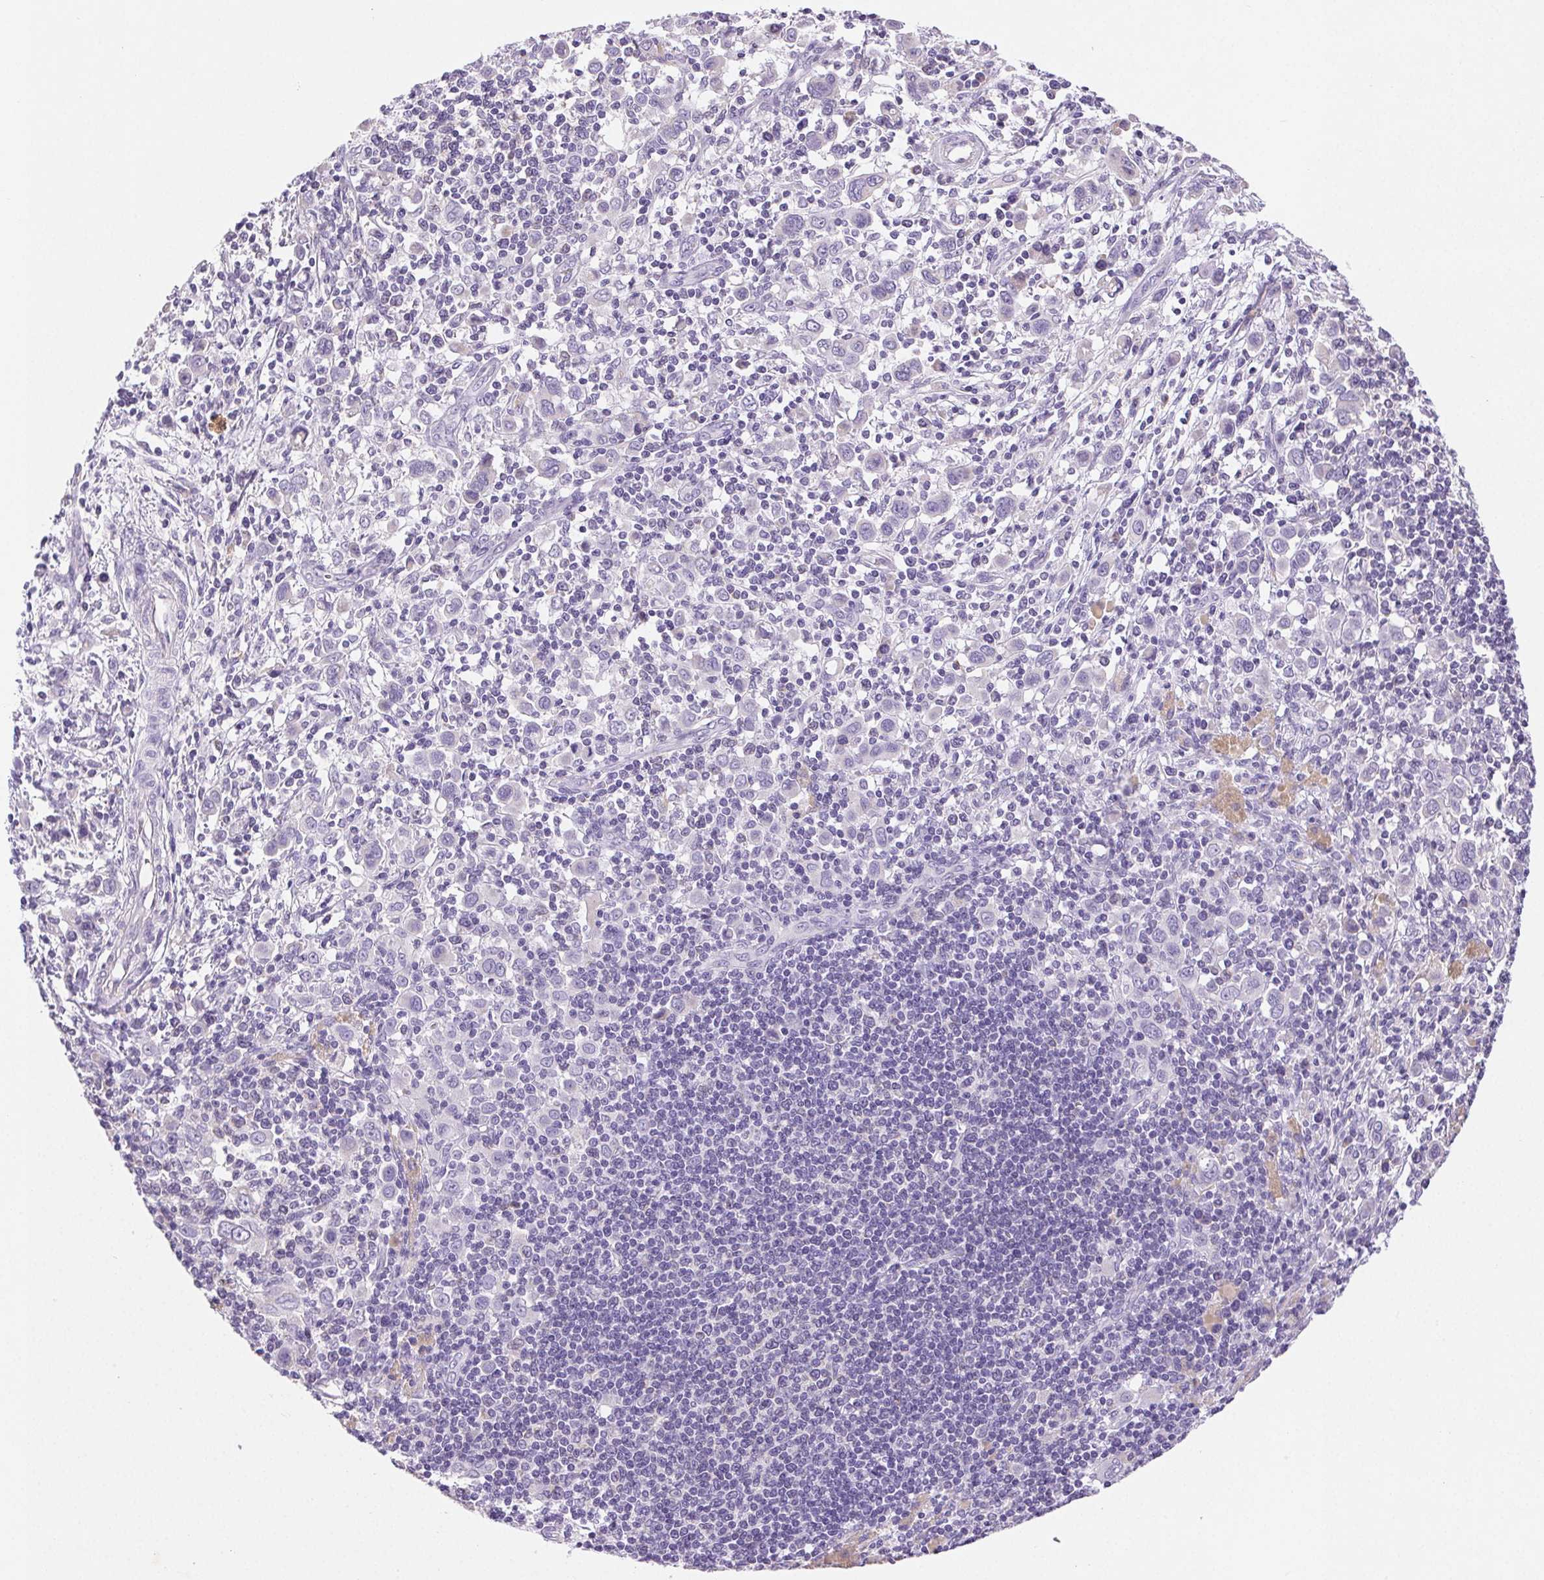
{"staining": {"intensity": "negative", "quantity": "none", "location": "none"}, "tissue": "stomach cancer", "cell_type": "Tumor cells", "image_type": "cancer", "snomed": [{"axis": "morphology", "description": "Adenocarcinoma, NOS"}, {"axis": "topography", "description": "Stomach, upper"}], "caption": "This is a image of IHC staining of adenocarcinoma (stomach), which shows no expression in tumor cells.", "gene": "ARHGAP11B", "patient": {"sex": "male", "age": 75}}